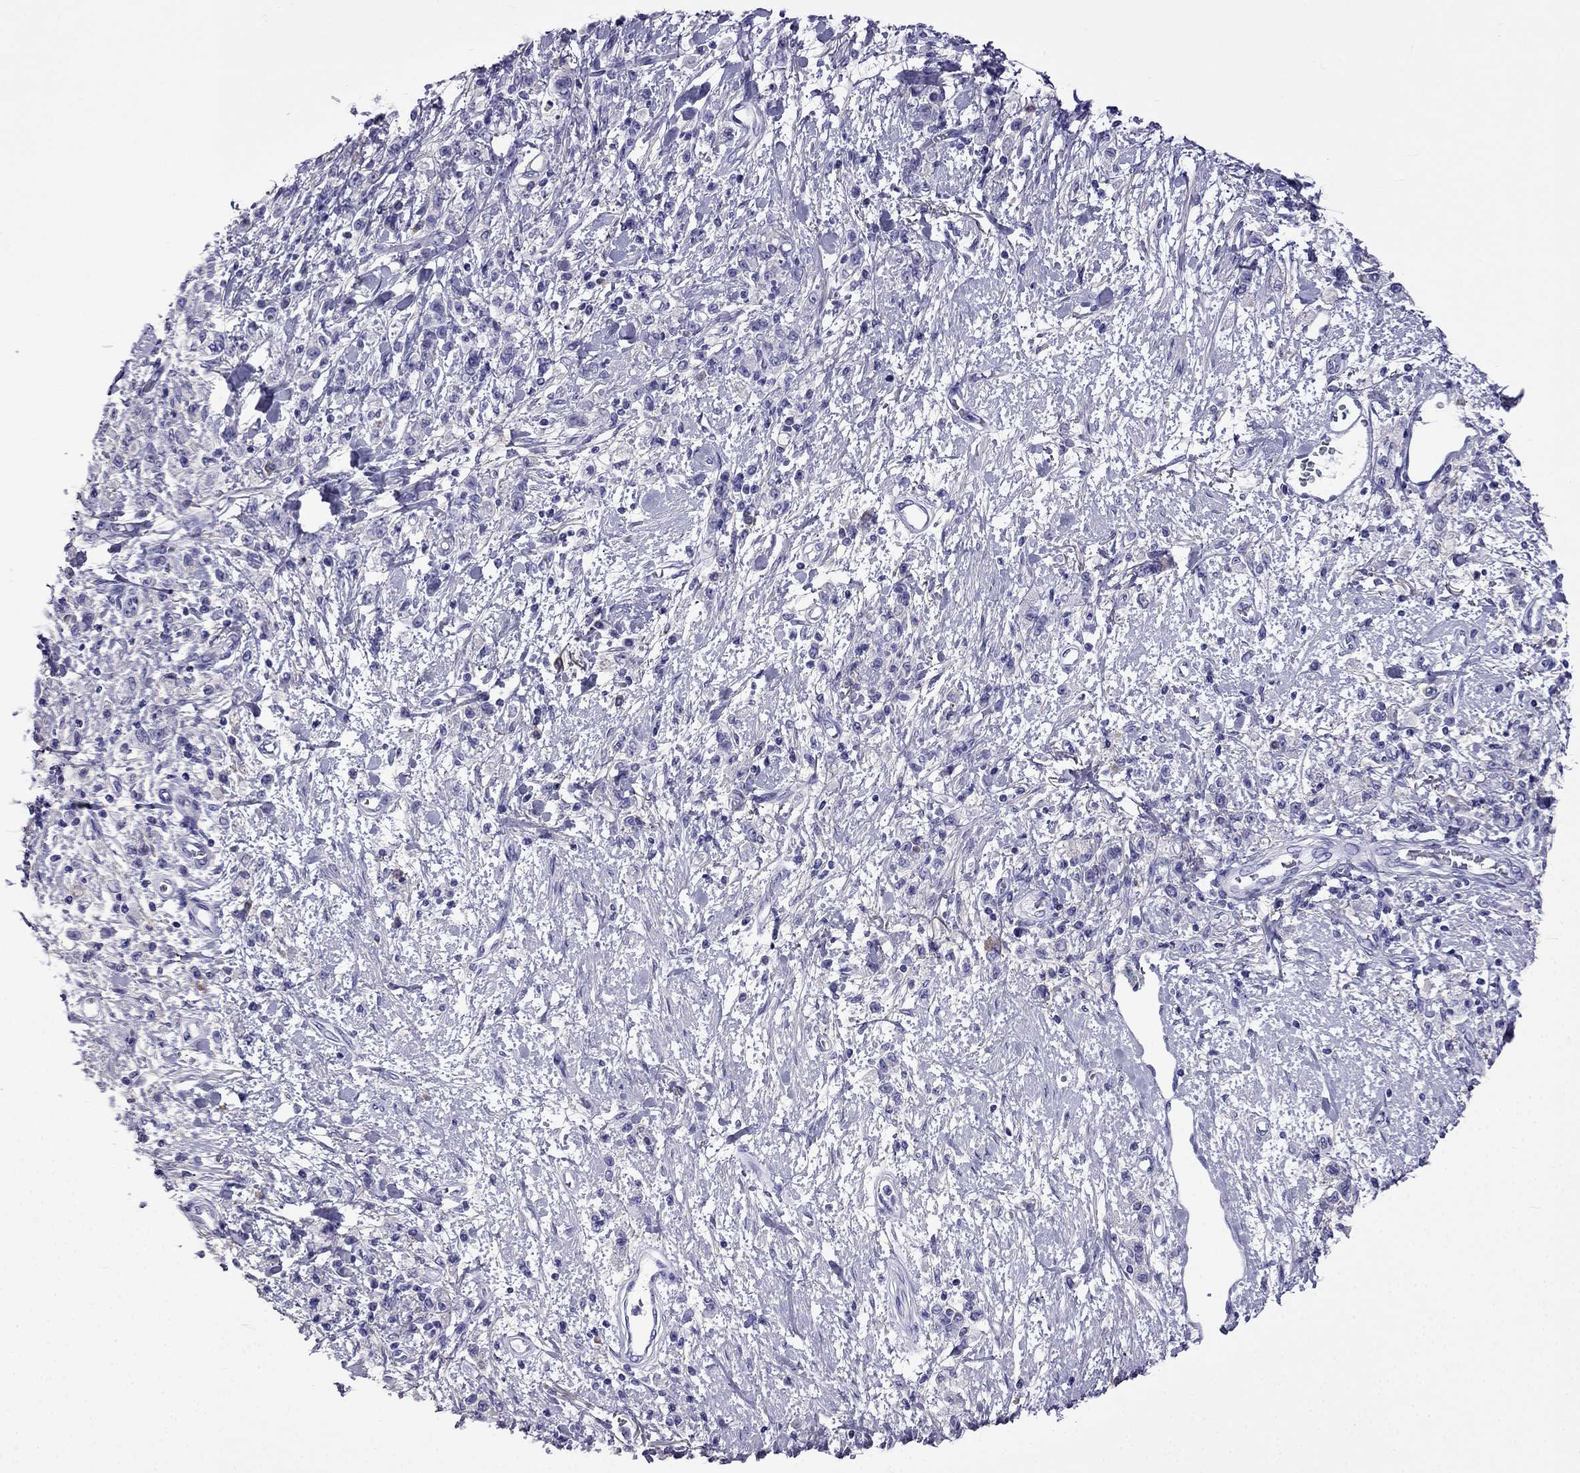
{"staining": {"intensity": "negative", "quantity": "none", "location": "none"}, "tissue": "stomach cancer", "cell_type": "Tumor cells", "image_type": "cancer", "snomed": [{"axis": "morphology", "description": "Adenocarcinoma, NOS"}, {"axis": "topography", "description": "Stomach"}], "caption": "Photomicrograph shows no significant protein positivity in tumor cells of stomach cancer (adenocarcinoma).", "gene": "ARR3", "patient": {"sex": "male", "age": 77}}